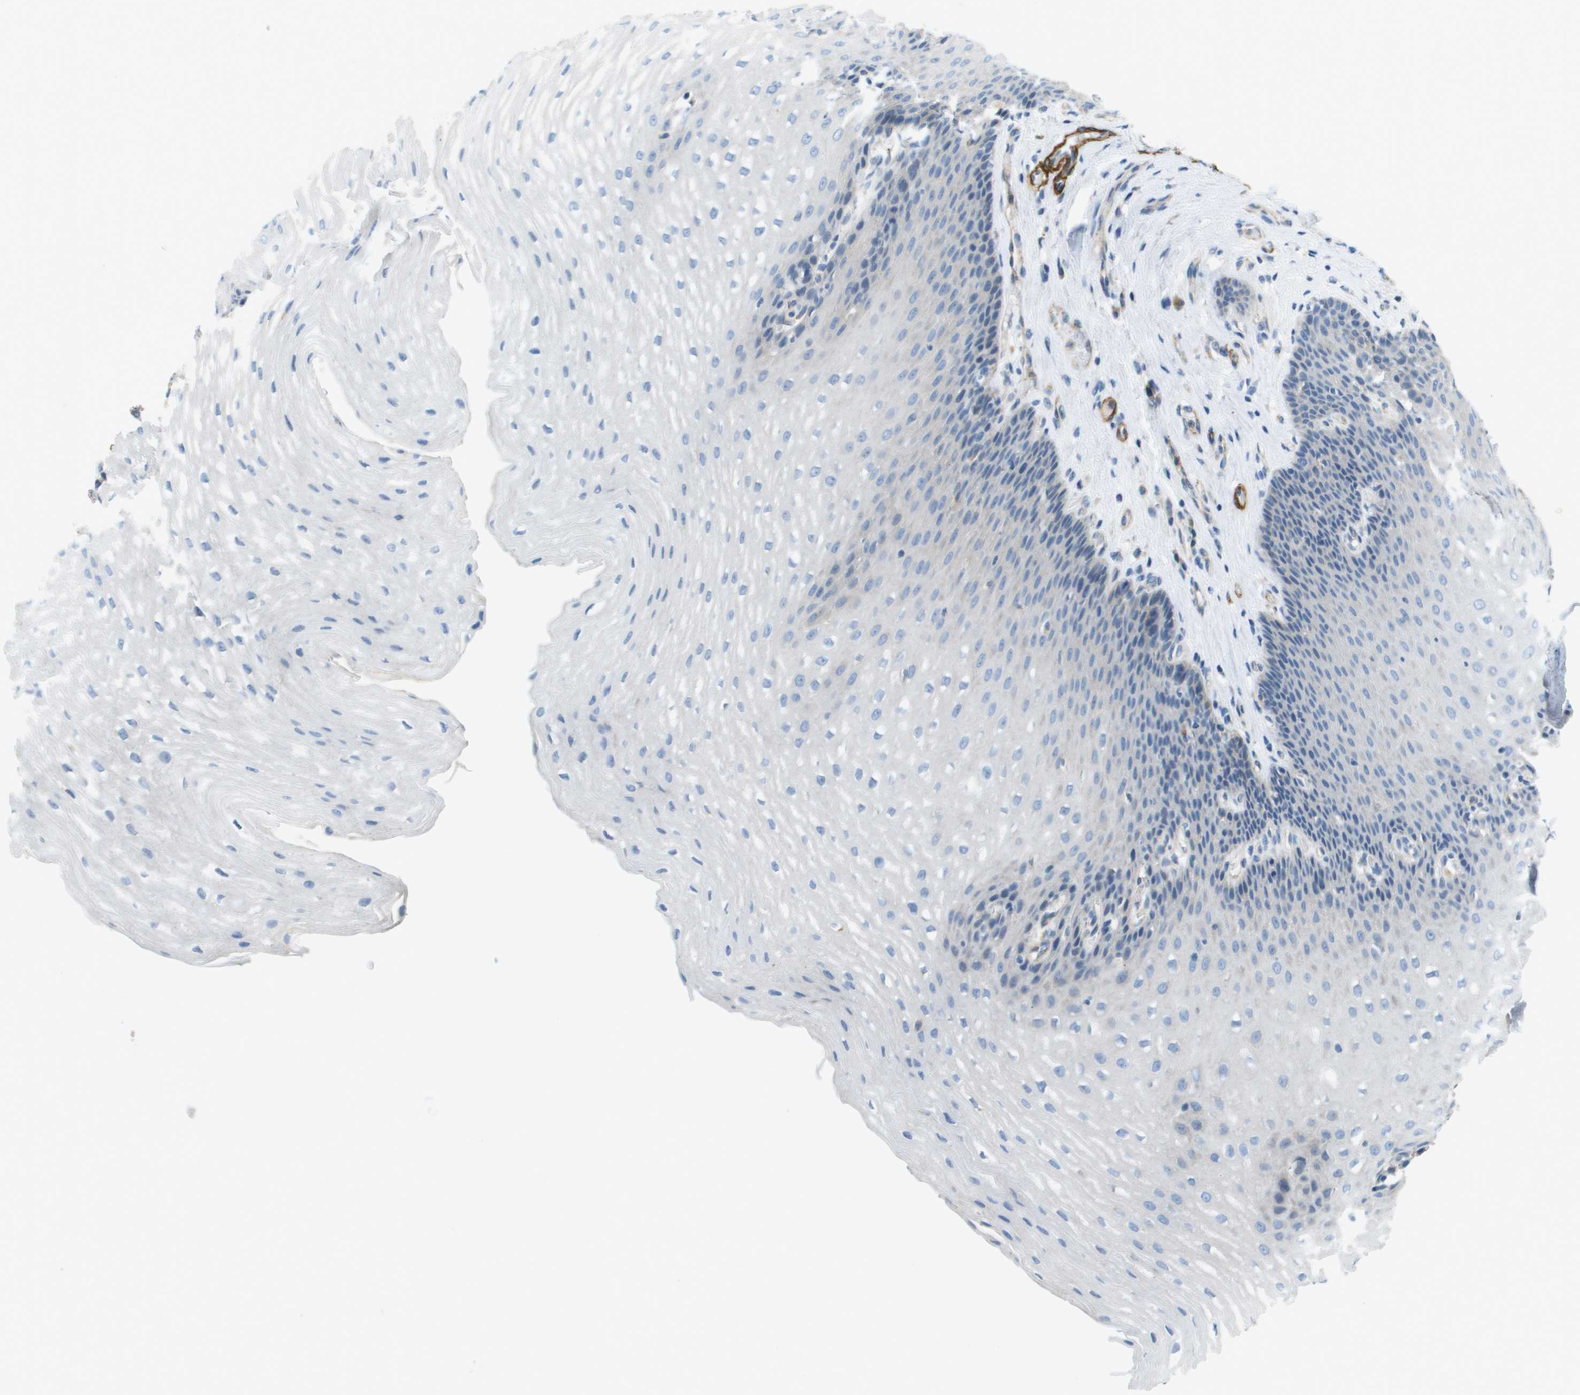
{"staining": {"intensity": "negative", "quantity": "none", "location": "none"}, "tissue": "esophagus", "cell_type": "Squamous epithelial cells", "image_type": "normal", "snomed": [{"axis": "morphology", "description": "Normal tissue, NOS"}, {"axis": "topography", "description": "Esophagus"}], "caption": "Esophagus was stained to show a protein in brown. There is no significant expression in squamous epithelial cells. Brightfield microscopy of IHC stained with DAB (brown) and hematoxylin (blue), captured at high magnification.", "gene": "MYH11", "patient": {"sex": "male", "age": 48}}